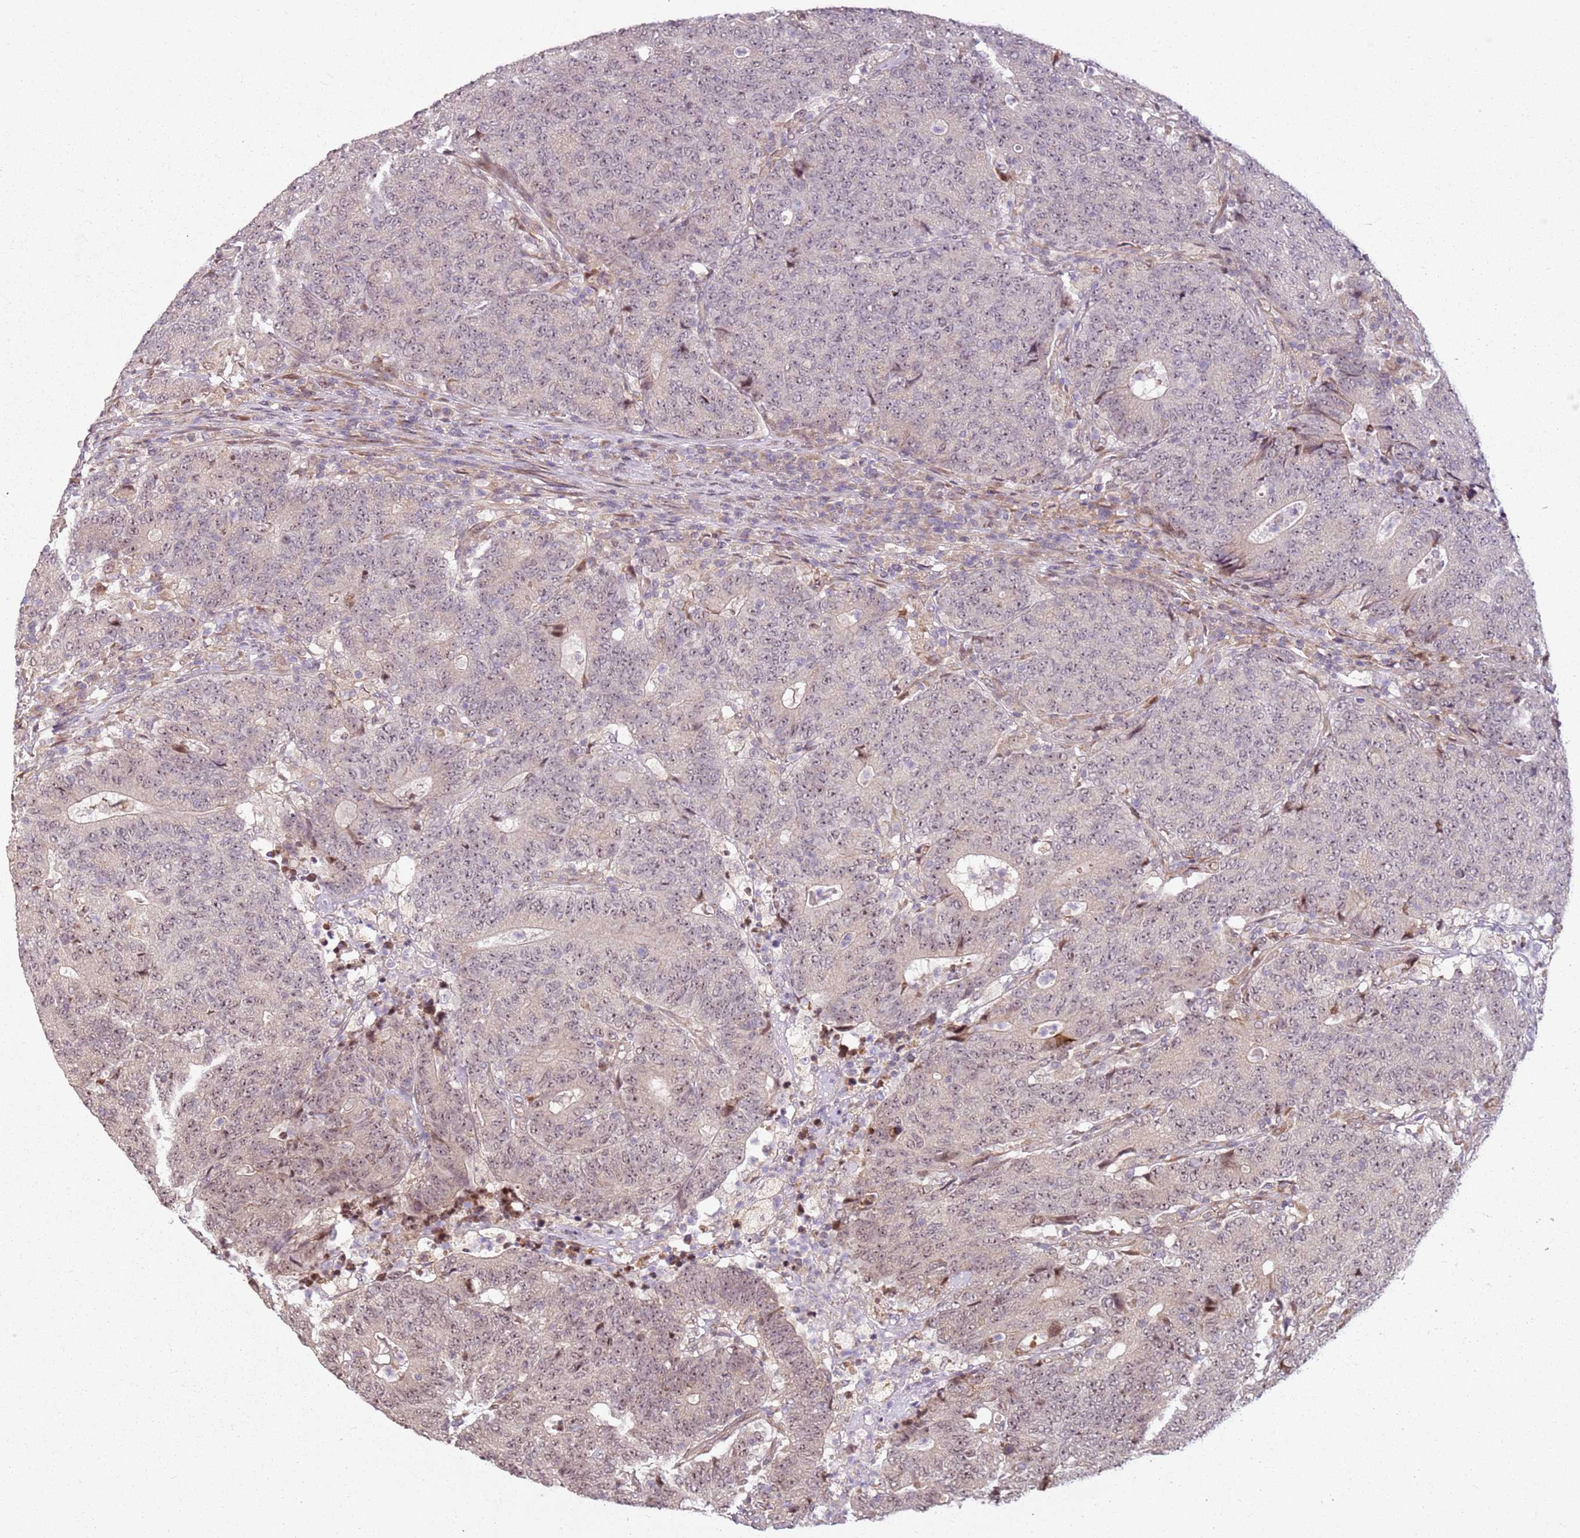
{"staining": {"intensity": "weak", "quantity": "25%-75%", "location": "cytoplasmic/membranous,nuclear"}, "tissue": "colorectal cancer", "cell_type": "Tumor cells", "image_type": "cancer", "snomed": [{"axis": "morphology", "description": "Adenocarcinoma, NOS"}, {"axis": "topography", "description": "Colon"}], "caption": "Colorectal adenocarcinoma stained for a protein demonstrates weak cytoplasmic/membranous and nuclear positivity in tumor cells. (DAB IHC with brightfield microscopy, high magnification).", "gene": "CHURC1", "patient": {"sex": "female", "age": 75}}